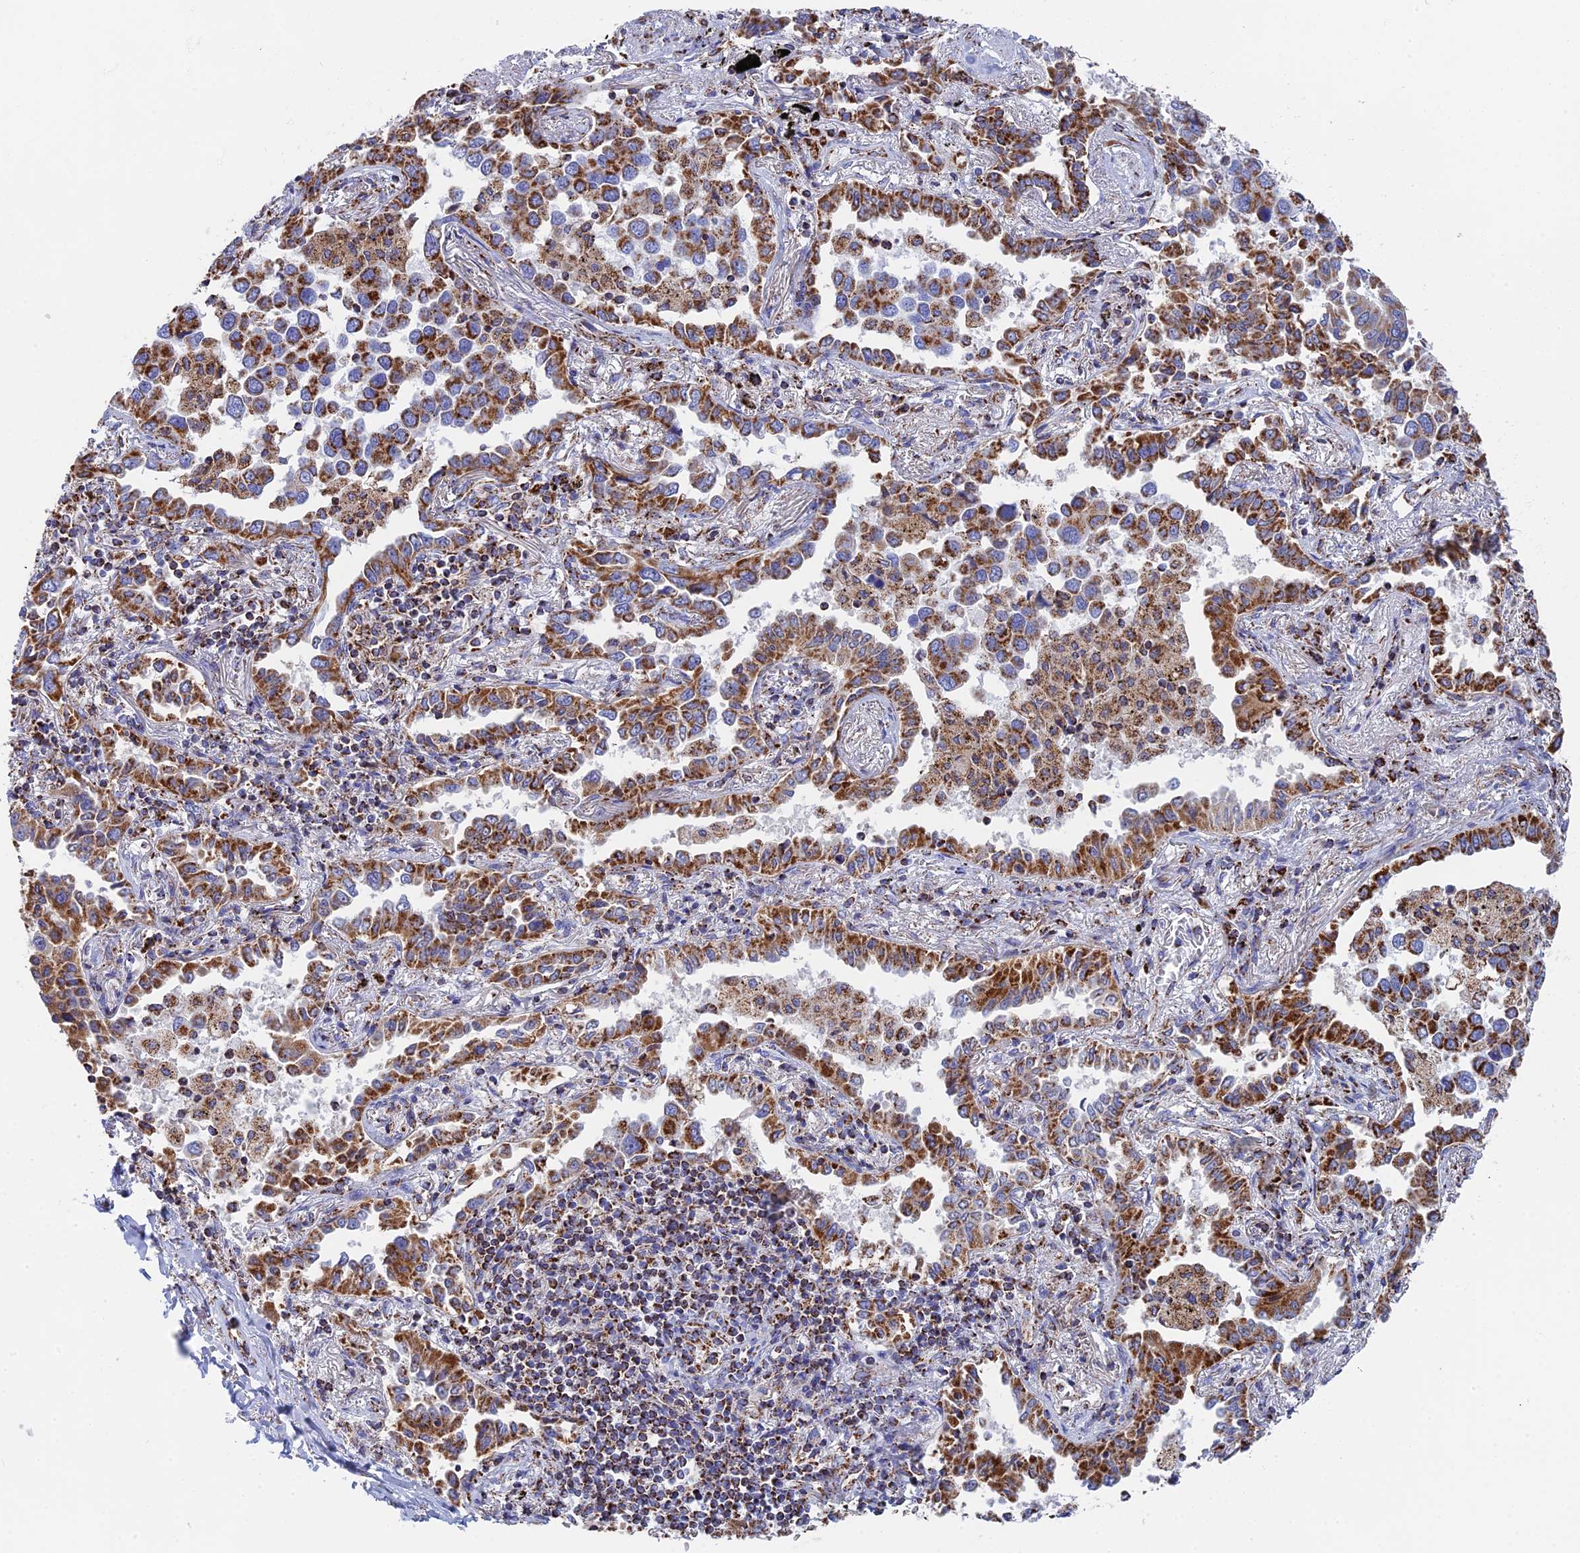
{"staining": {"intensity": "strong", "quantity": ">75%", "location": "cytoplasmic/membranous"}, "tissue": "lung cancer", "cell_type": "Tumor cells", "image_type": "cancer", "snomed": [{"axis": "morphology", "description": "Adenocarcinoma, NOS"}, {"axis": "topography", "description": "Lung"}], "caption": "Immunohistochemistry (IHC) (DAB (3,3'-diaminobenzidine)) staining of lung adenocarcinoma displays strong cytoplasmic/membranous protein expression in about >75% of tumor cells.", "gene": "NDUFA5", "patient": {"sex": "male", "age": 67}}